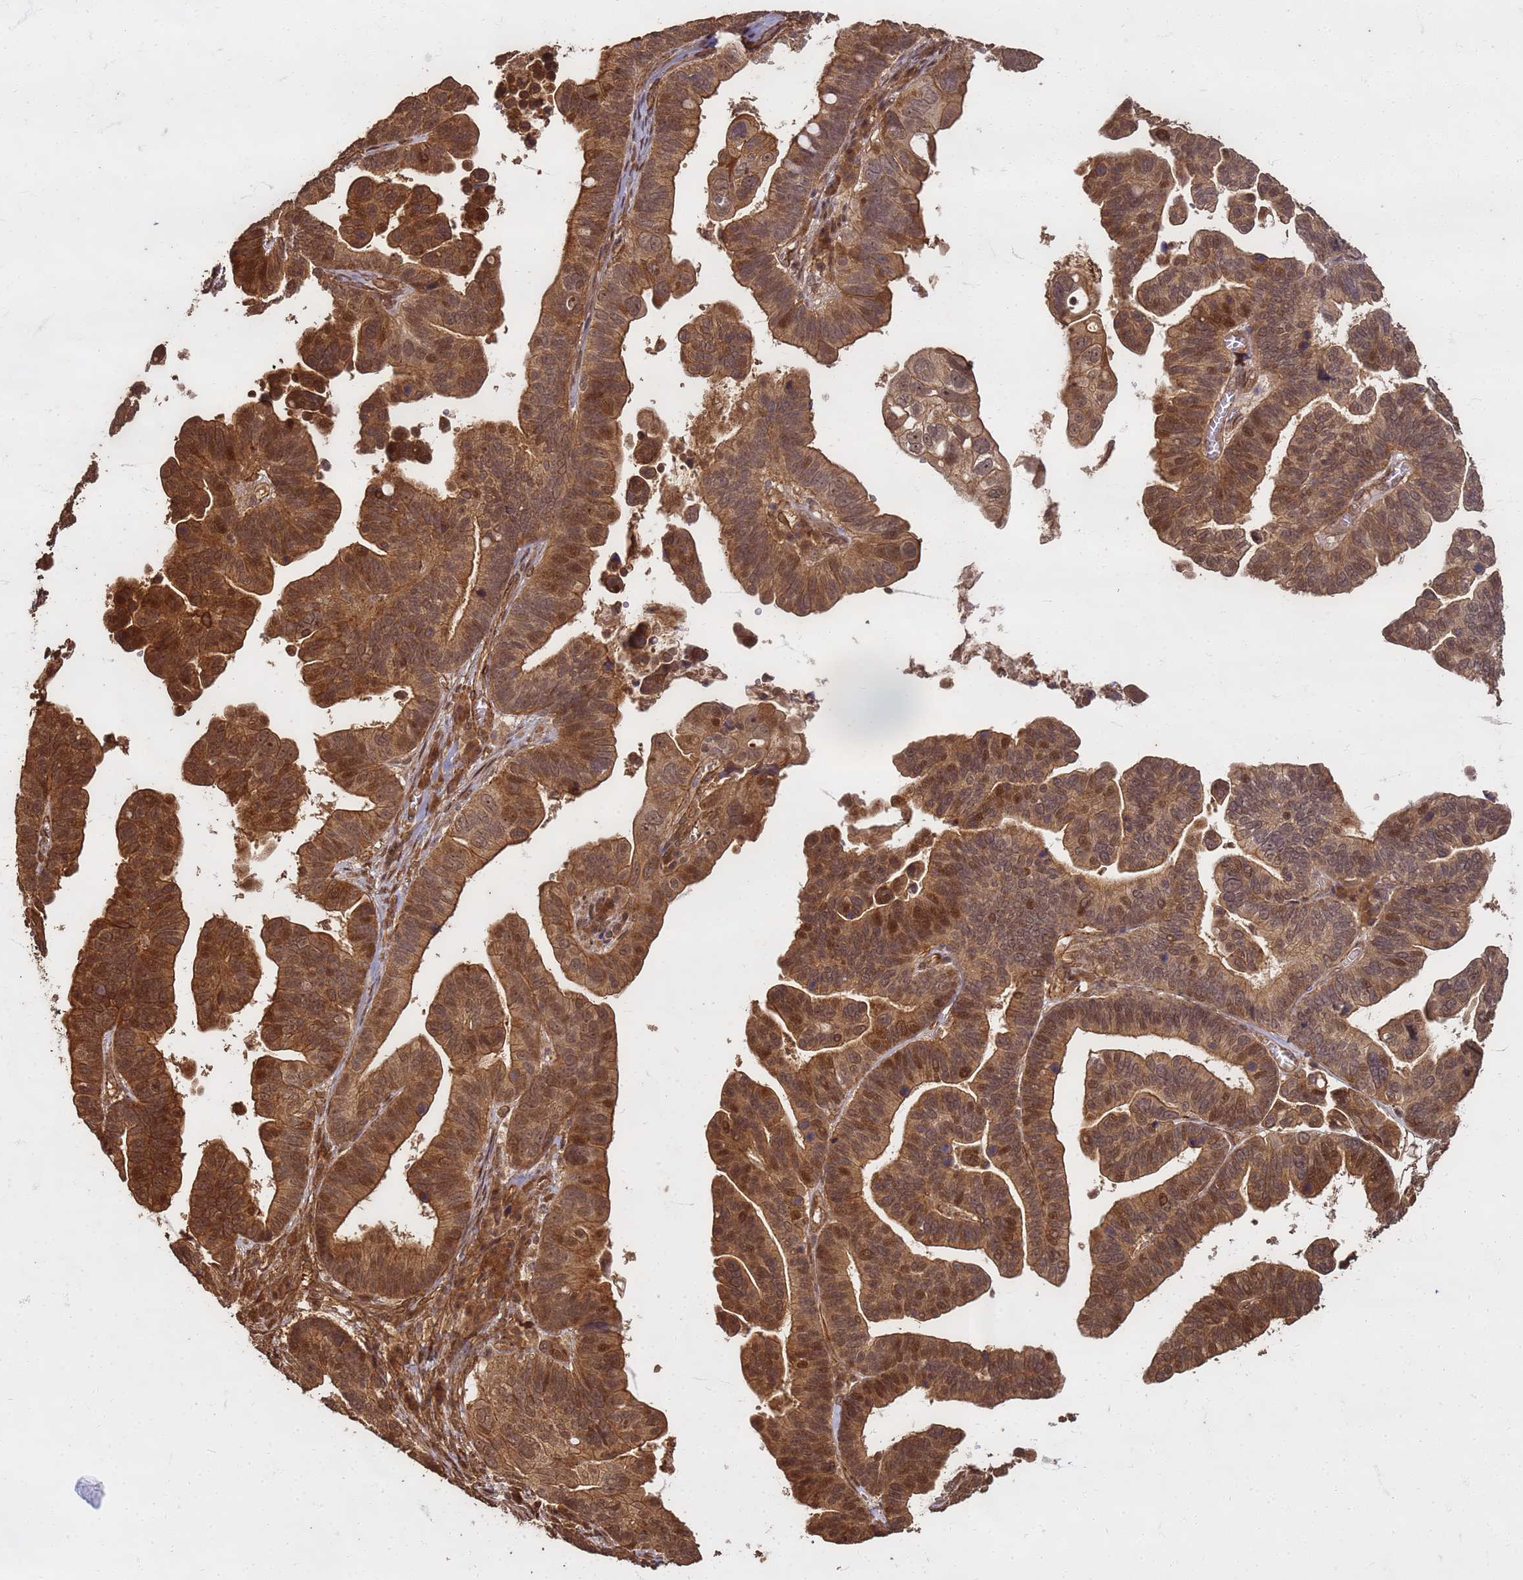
{"staining": {"intensity": "strong", "quantity": ">75%", "location": "cytoplasmic/membranous,nuclear"}, "tissue": "ovarian cancer", "cell_type": "Tumor cells", "image_type": "cancer", "snomed": [{"axis": "morphology", "description": "Cystadenocarcinoma, serous, NOS"}, {"axis": "topography", "description": "Ovary"}], "caption": "Tumor cells reveal high levels of strong cytoplasmic/membranous and nuclear staining in approximately >75% of cells in human serous cystadenocarcinoma (ovarian).", "gene": "KIF26A", "patient": {"sex": "female", "age": 56}}